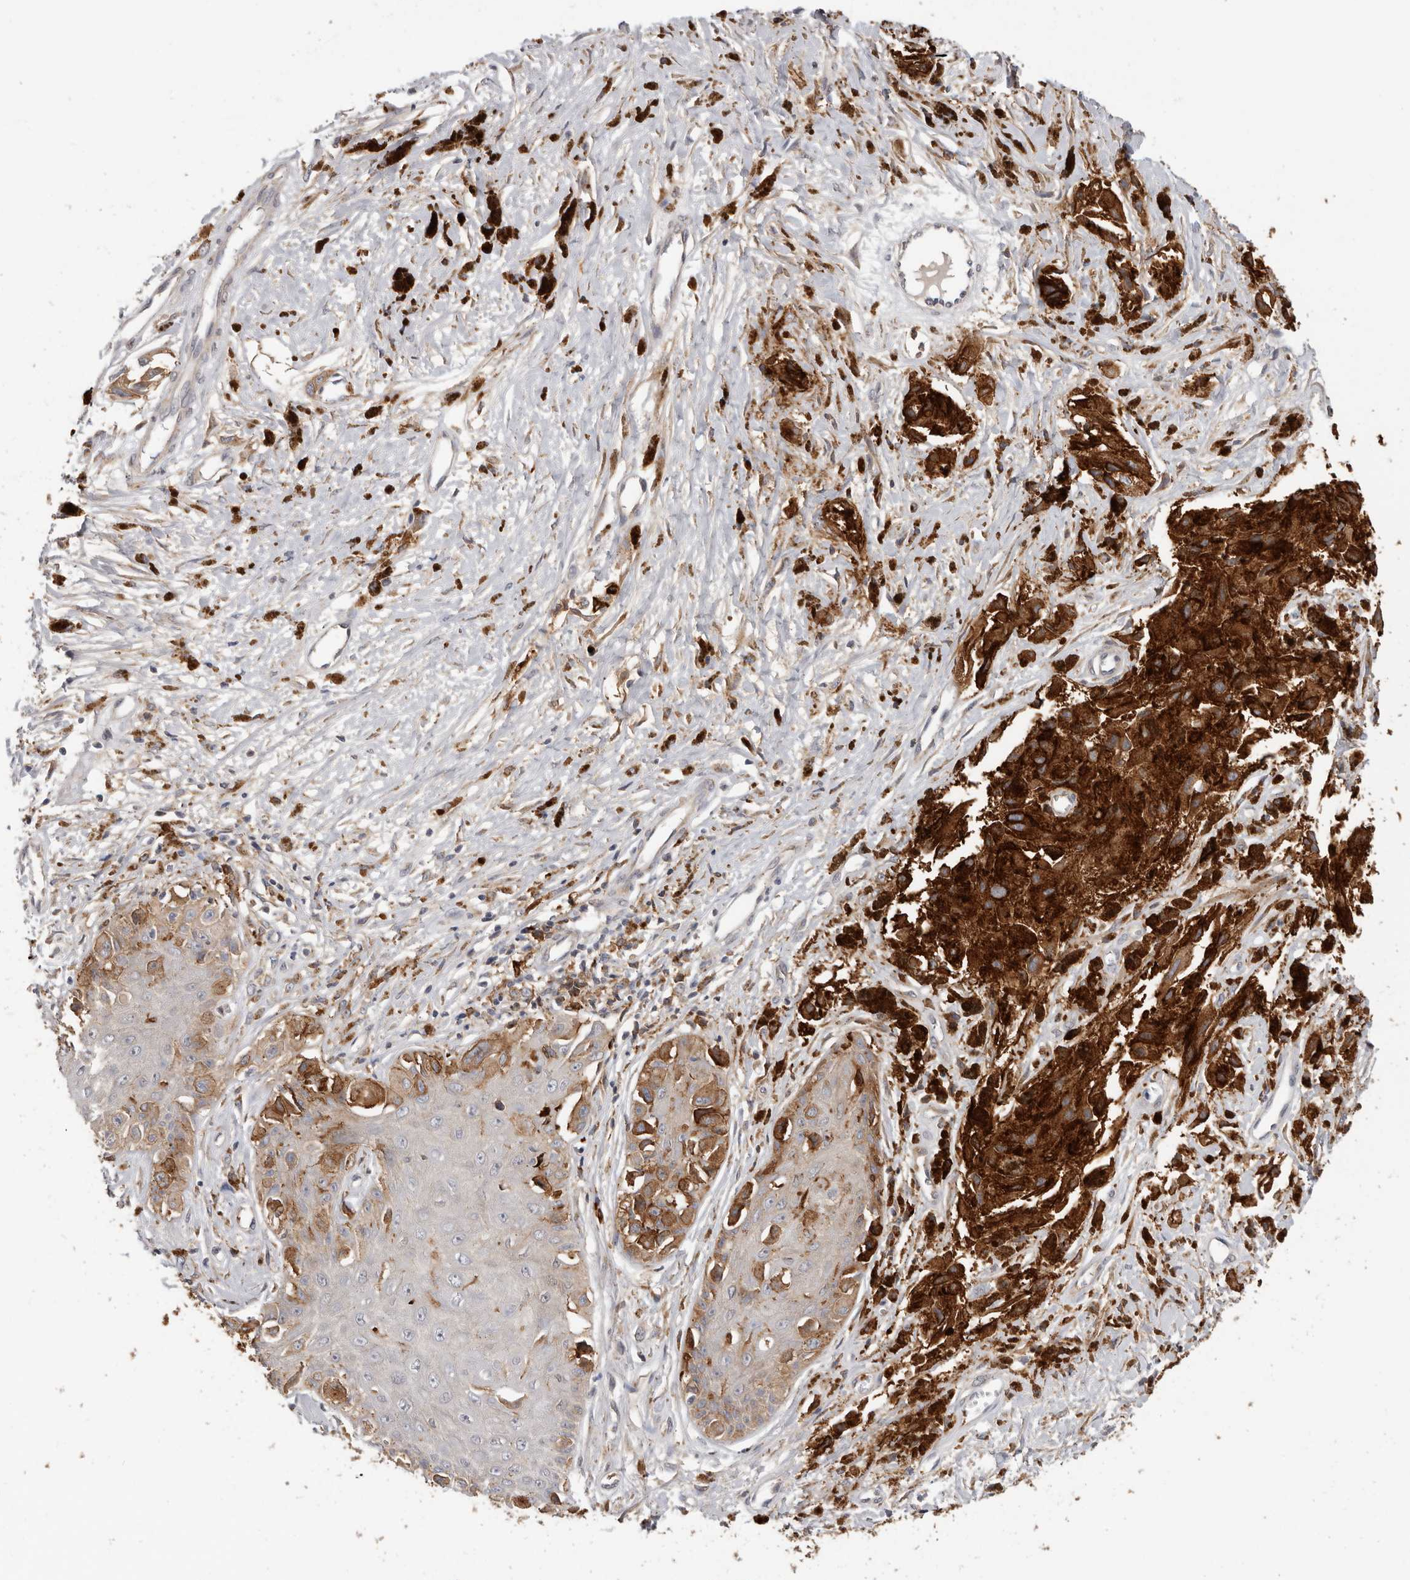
{"staining": {"intensity": "strong", "quantity": ">75%", "location": "cytoplasmic/membranous"}, "tissue": "melanoma", "cell_type": "Tumor cells", "image_type": "cancer", "snomed": [{"axis": "morphology", "description": "Malignant melanoma, NOS"}, {"axis": "topography", "description": "Skin"}], "caption": "Approximately >75% of tumor cells in human melanoma demonstrate strong cytoplasmic/membranous protein expression as visualized by brown immunohistochemical staining.", "gene": "TFRC", "patient": {"sex": "male", "age": 88}}